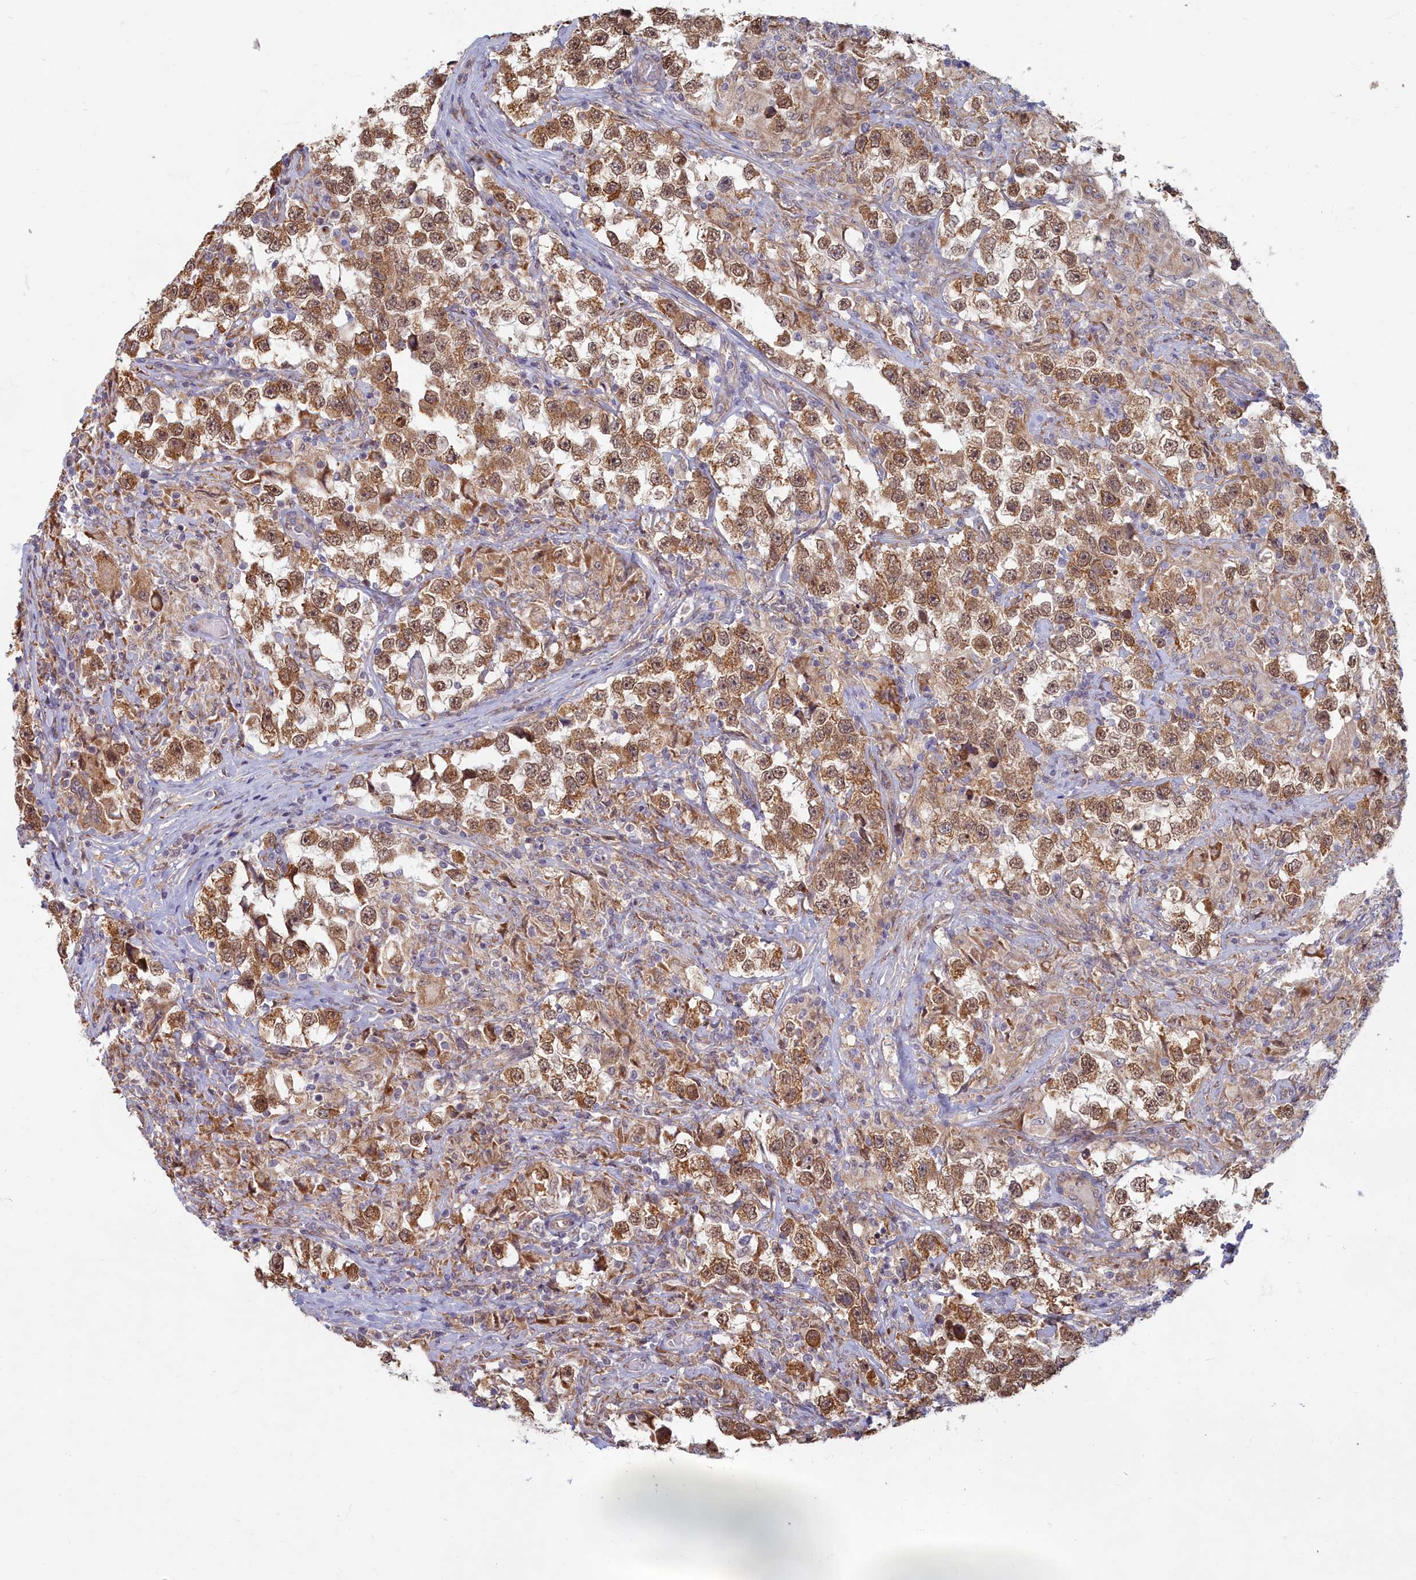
{"staining": {"intensity": "moderate", "quantity": ">75%", "location": "cytoplasmic/membranous,nuclear"}, "tissue": "testis cancer", "cell_type": "Tumor cells", "image_type": "cancer", "snomed": [{"axis": "morphology", "description": "Seminoma, NOS"}, {"axis": "topography", "description": "Testis"}], "caption": "Brown immunohistochemical staining in human seminoma (testis) shows moderate cytoplasmic/membranous and nuclear positivity in approximately >75% of tumor cells. The staining is performed using DAB brown chromogen to label protein expression. The nuclei are counter-stained blue using hematoxylin.", "gene": "MAK16", "patient": {"sex": "male", "age": 46}}